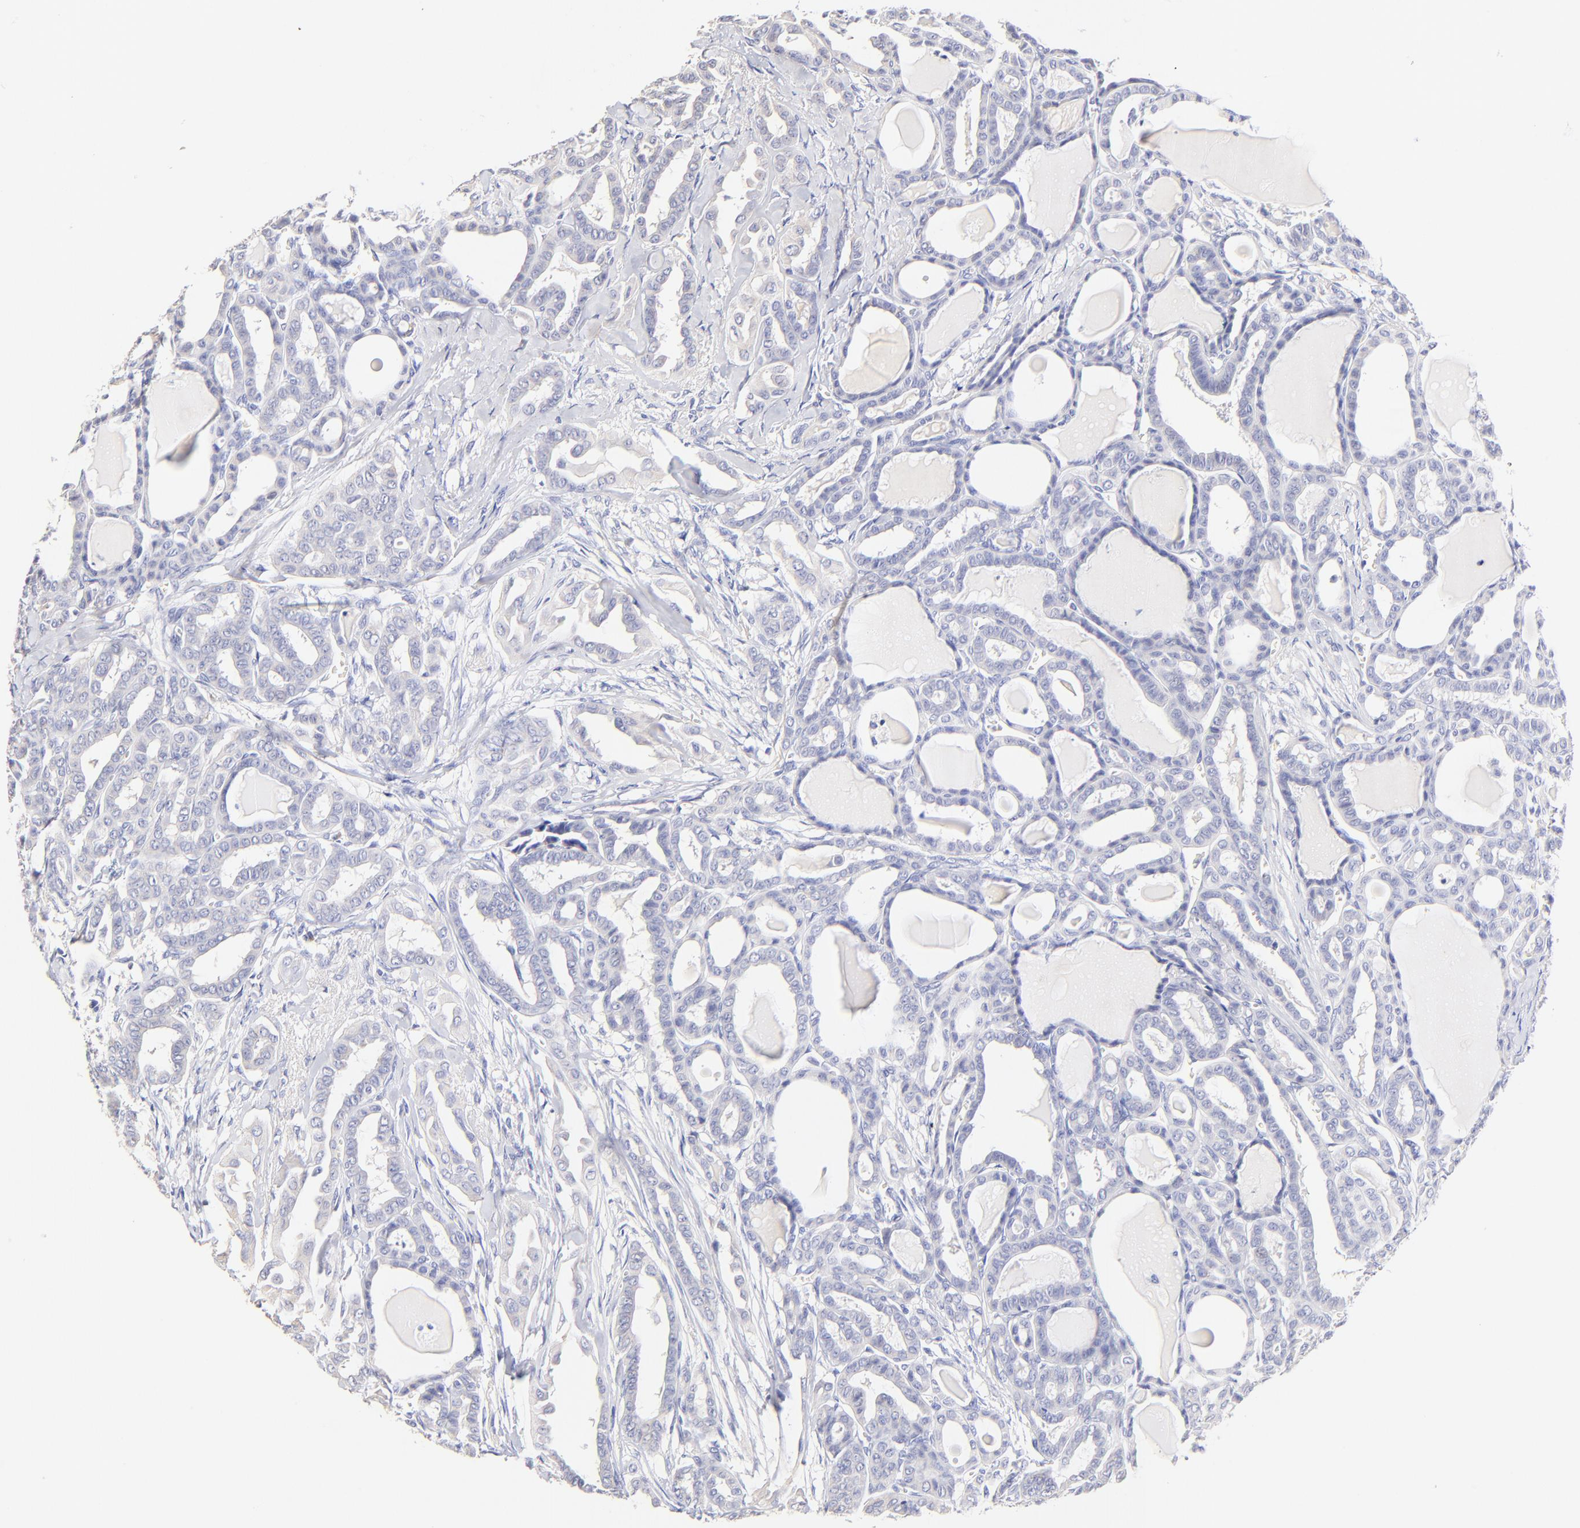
{"staining": {"intensity": "negative", "quantity": "none", "location": "none"}, "tissue": "thyroid cancer", "cell_type": "Tumor cells", "image_type": "cancer", "snomed": [{"axis": "morphology", "description": "Carcinoma, NOS"}, {"axis": "topography", "description": "Thyroid gland"}], "caption": "The immunohistochemistry (IHC) histopathology image has no significant expression in tumor cells of thyroid cancer (carcinoma) tissue.", "gene": "ASB9", "patient": {"sex": "female", "age": 91}}